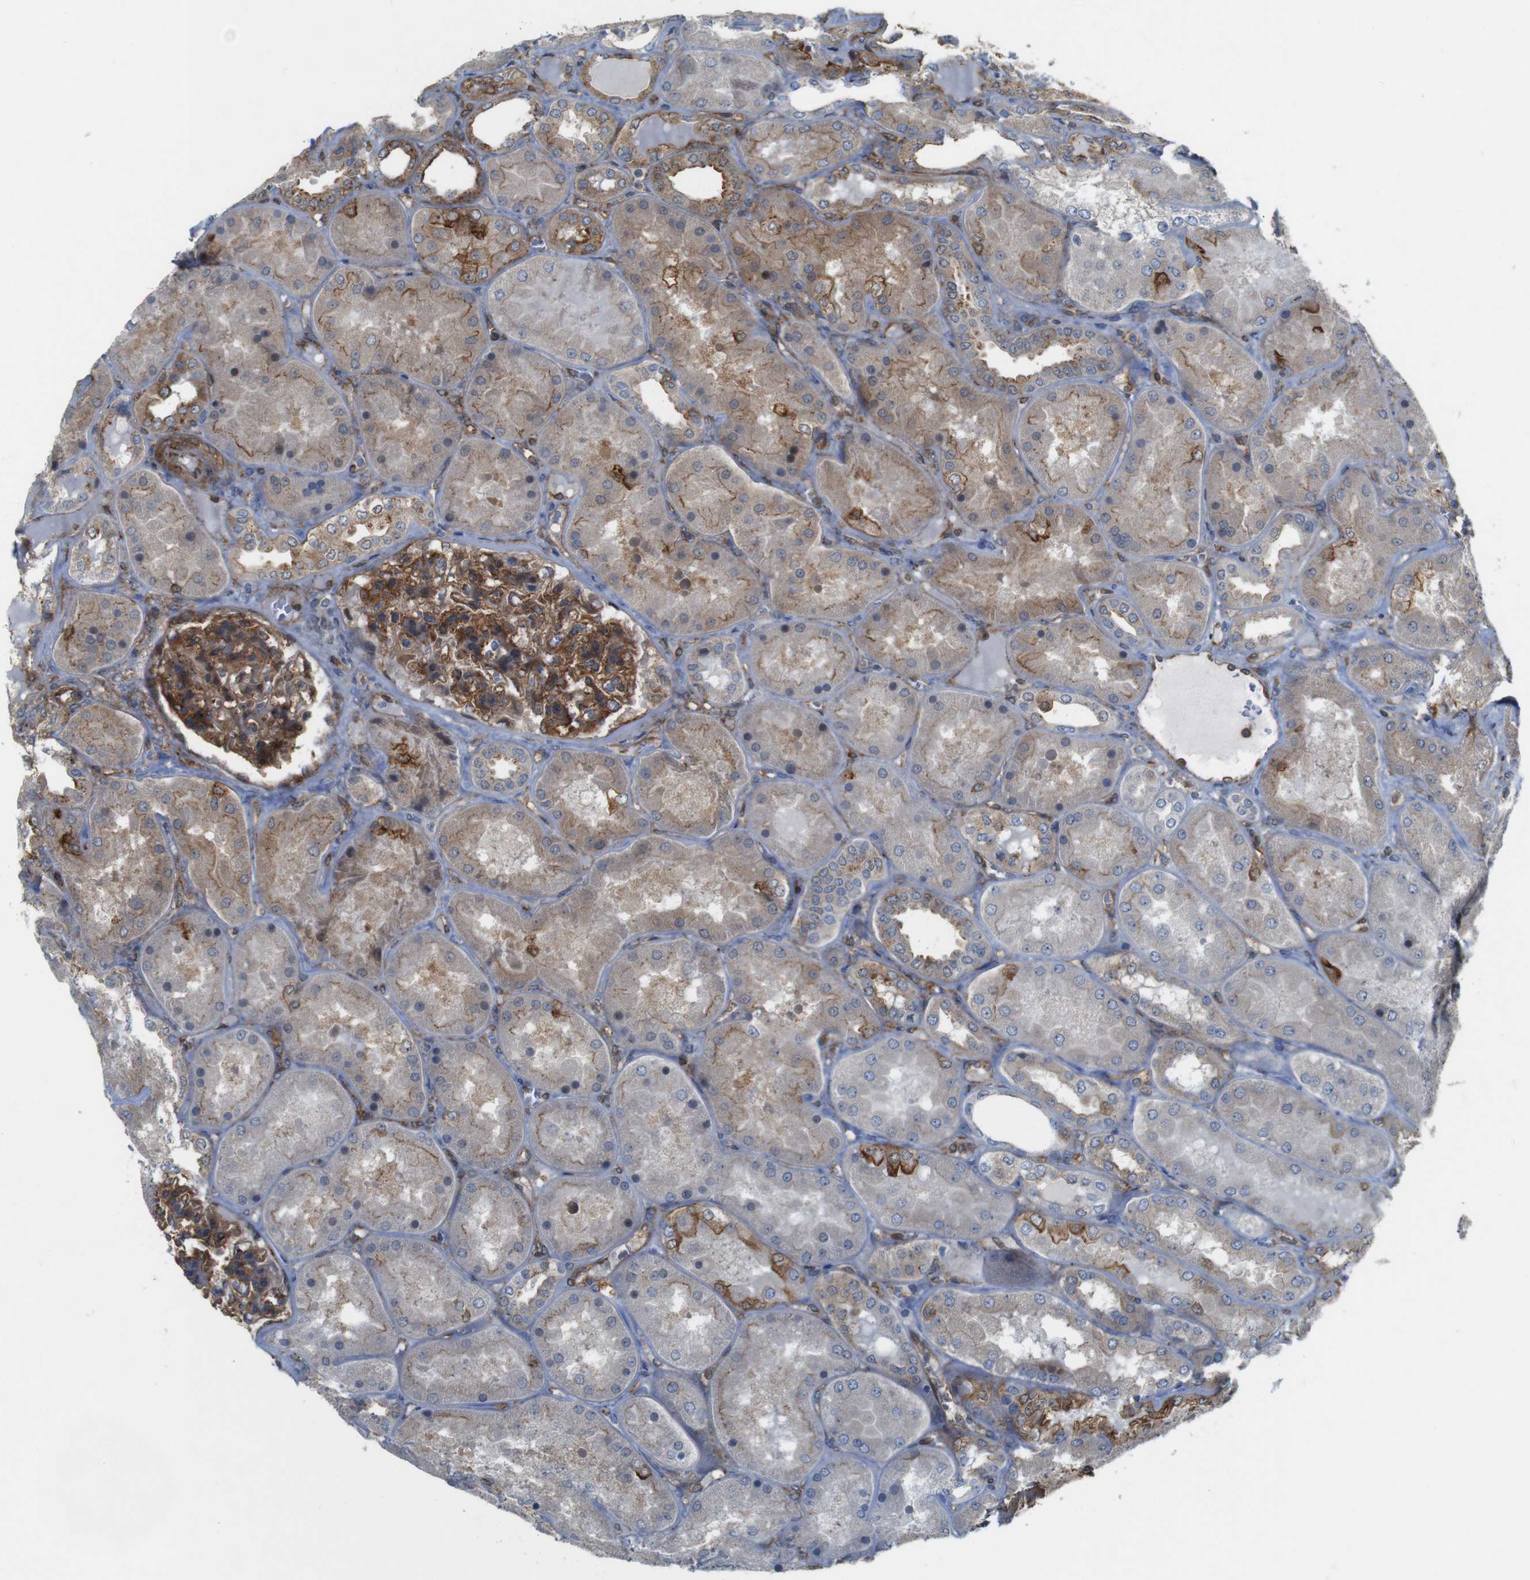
{"staining": {"intensity": "strong", "quantity": ">75%", "location": "cytoplasmic/membranous"}, "tissue": "kidney", "cell_type": "Cells in glomeruli", "image_type": "normal", "snomed": [{"axis": "morphology", "description": "Normal tissue, NOS"}, {"axis": "topography", "description": "Kidney"}], "caption": "This image displays IHC staining of benign kidney, with high strong cytoplasmic/membranous expression in approximately >75% of cells in glomeruli.", "gene": "PTGER4", "patient": {"sex": "female", "age": 56}}